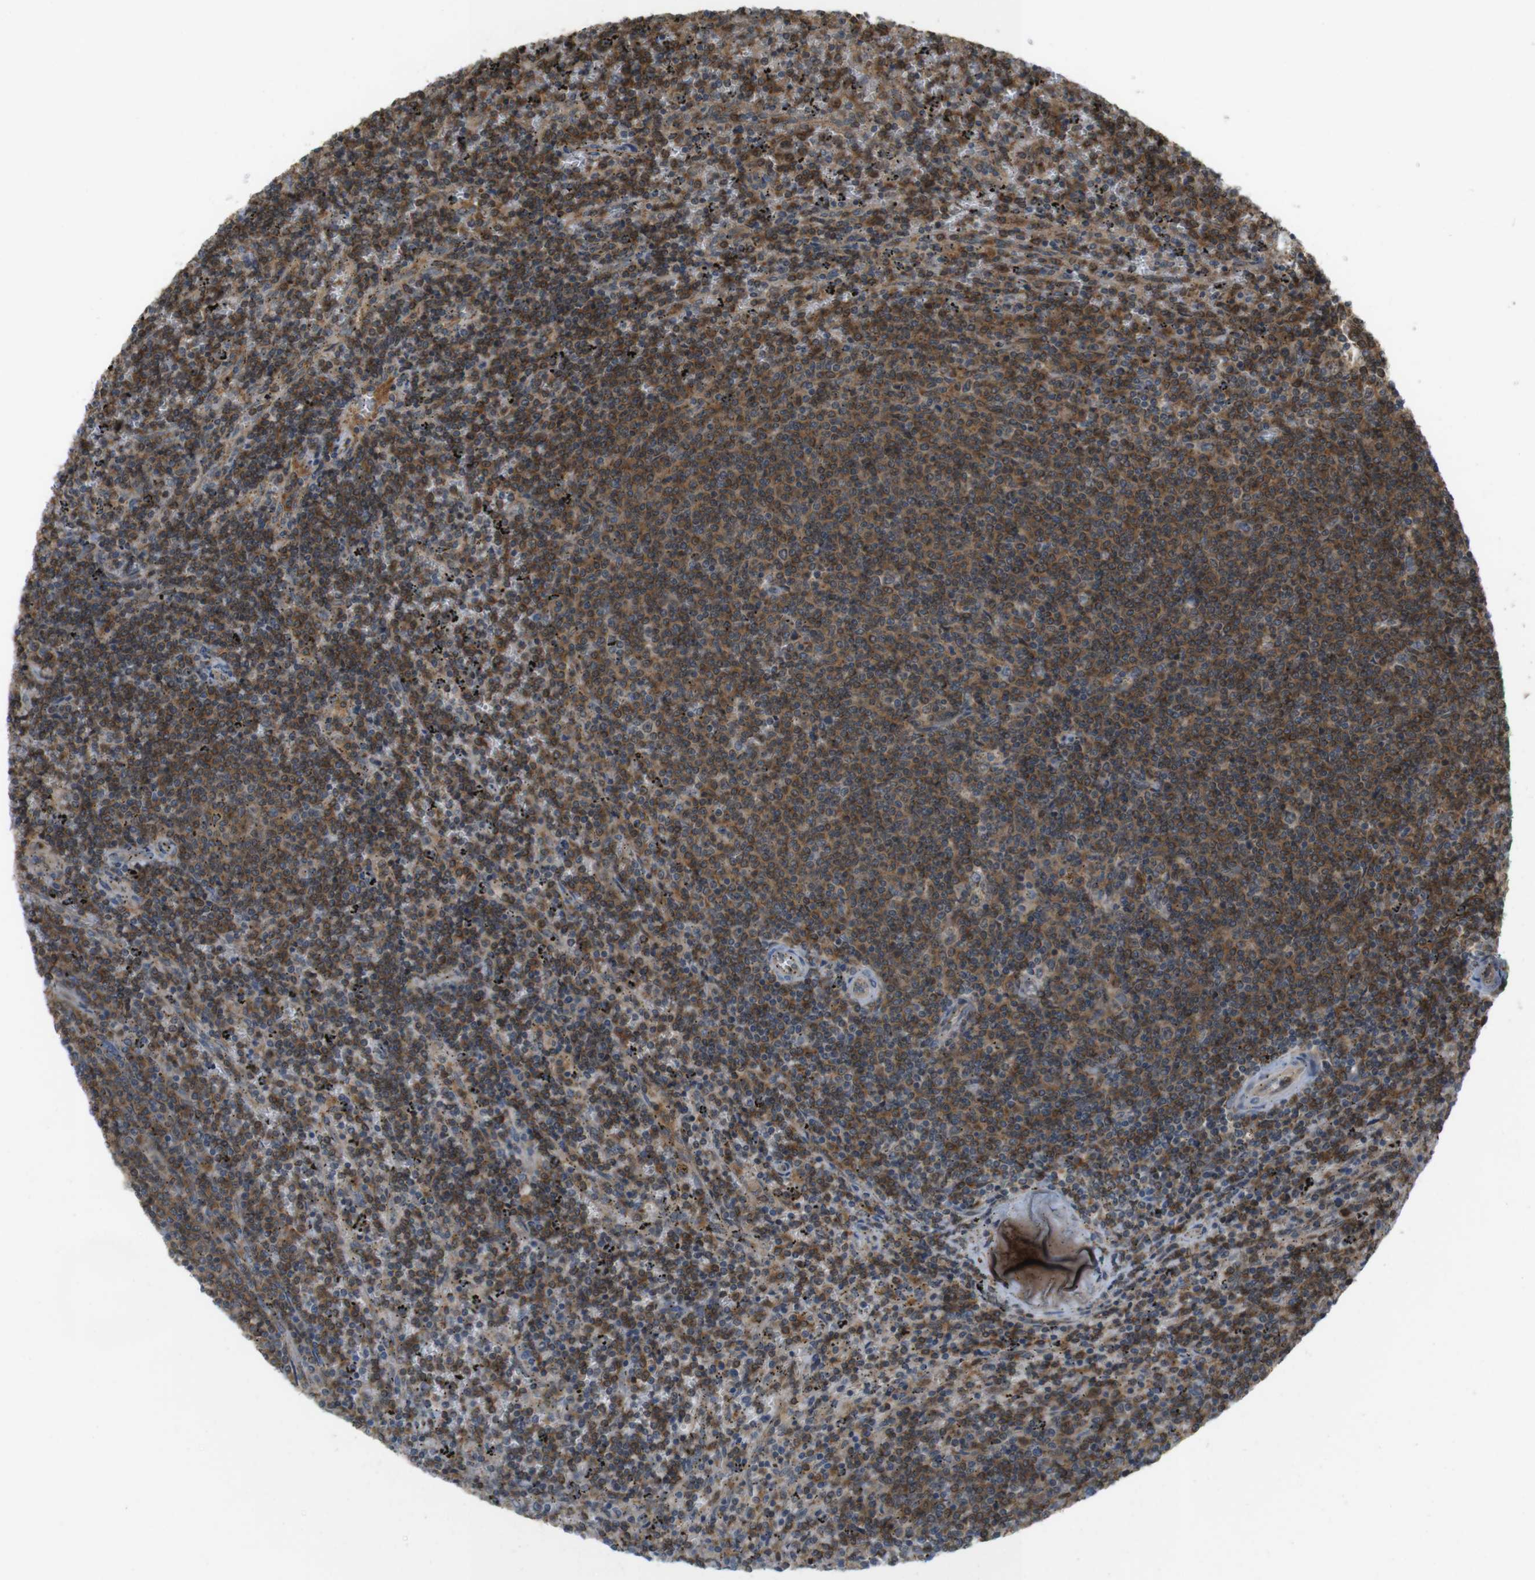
{"staining": {"intensity": "strong", "quantity": ">75%", "location": "cytoplasmic/membranous"}, "tissue": "lymphoma", "cell_type": "Tumor cells", "image_type": "cancer", "snomed": [{"axis": "morphology", "description": "Malignant lymphoma, non-Hodgkin's type, Low grade"}, {"axis": "topography", "description": "Spleen"}], "caption": "Approximately >75% of tumor cells in malignant lymphoma, non-Hodgkin's type (low-grade) display strong cytoplasmic/membranous protein positivity as visualized by brown immunohistochemical staining.", "gene": "RNF130", "patient": {"sex": "female", "age": 50}}